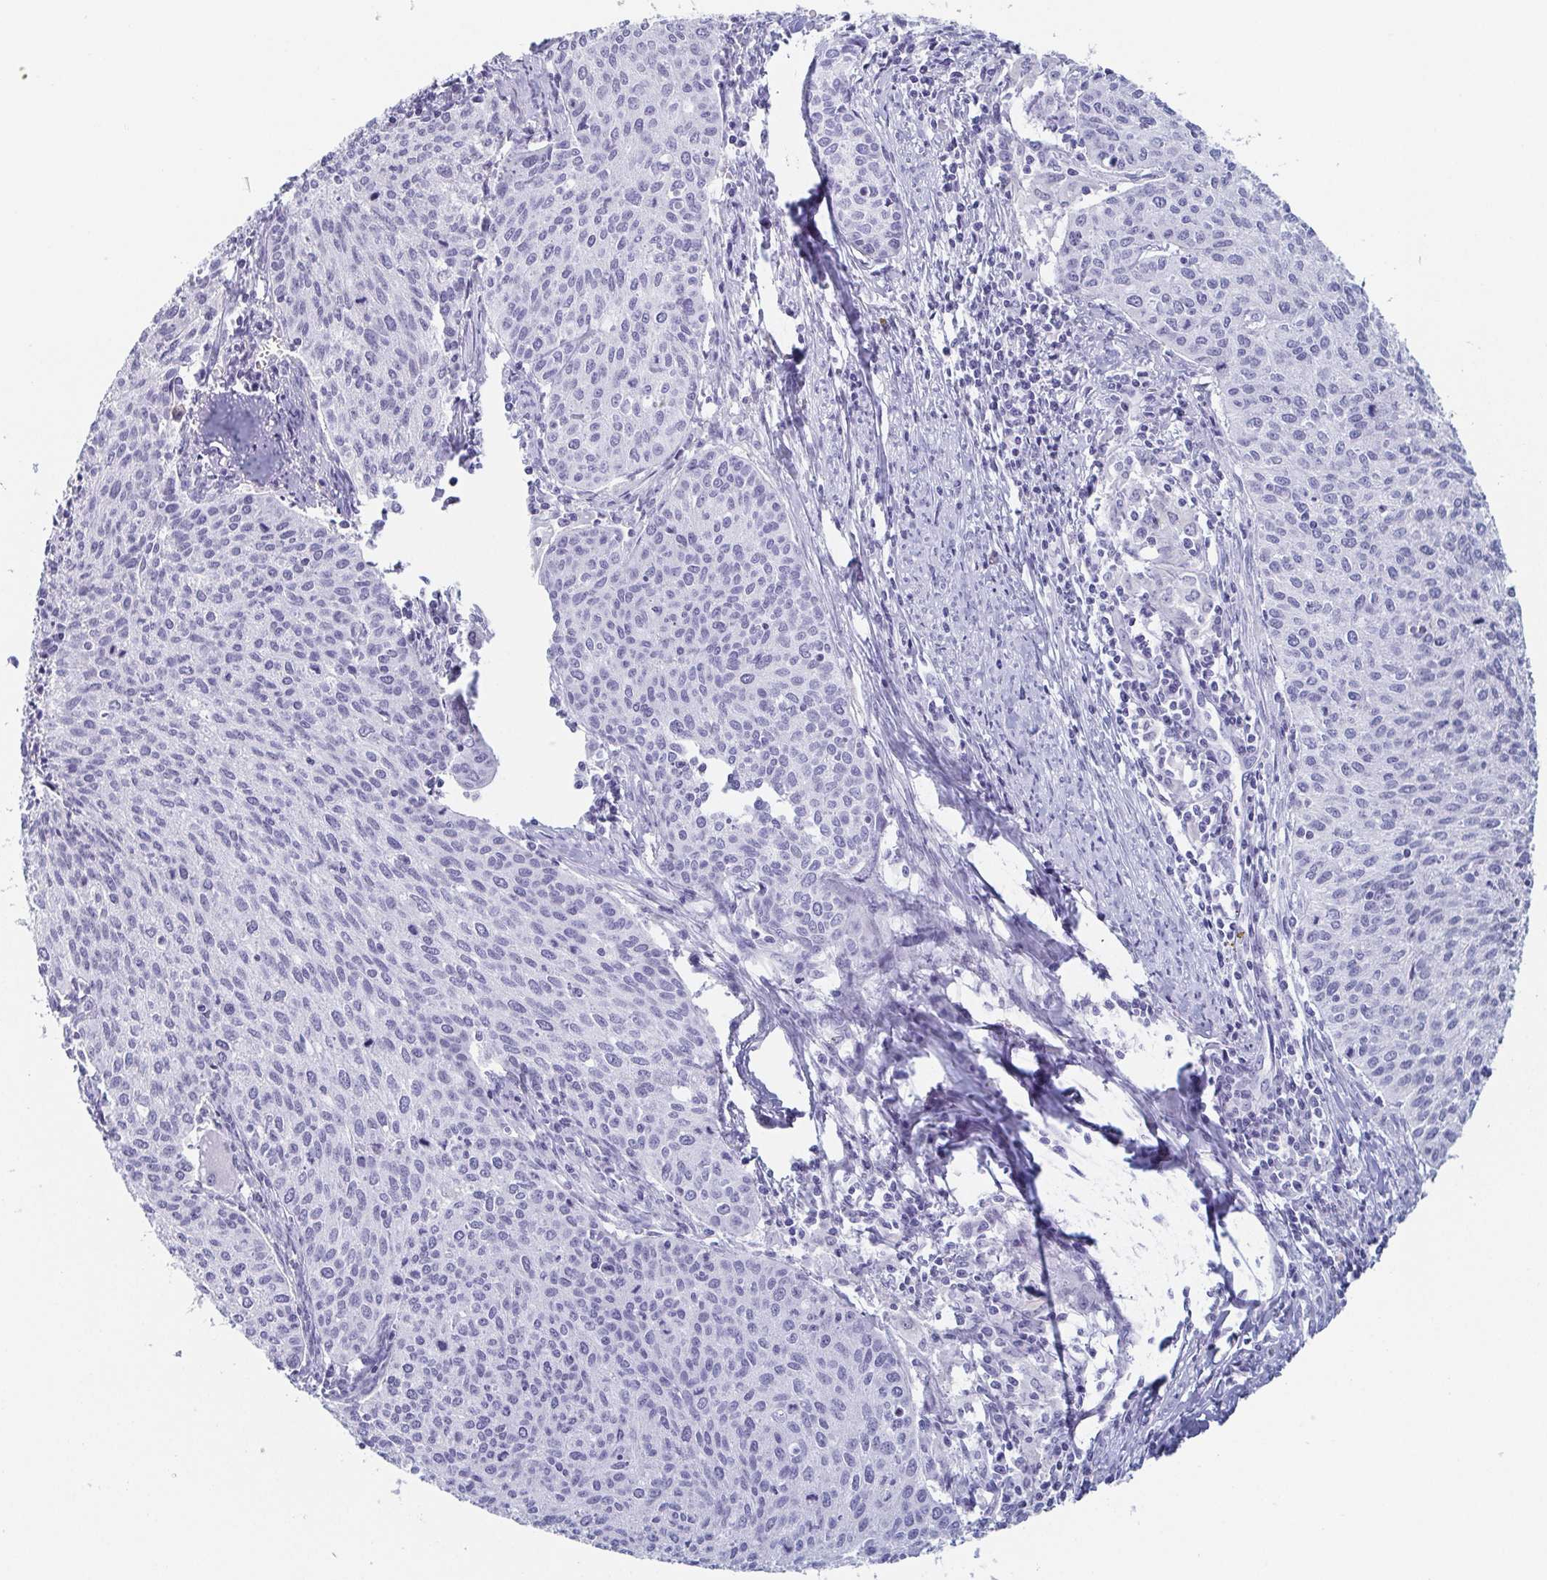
{"staining": {"intensity": "negative", "quantity": "none", "location": "none"}, "tissue": "cervical cancer", "cell_type": "Tumor cells", "image_type": "cancer", "snomed": [{"axis": "morphology", "description": "Squamous cell carcinoma, NOS"}, {"axis": "topography", "description": "Cervix"}], "caption": "This is an immunohistochemistry (IHC) image of human cervical cancer (squamous cell carcinoma). There is no positivity in tumor cells.", "gene": "REG4", "patient": {"sex": "female", "age": 38}}